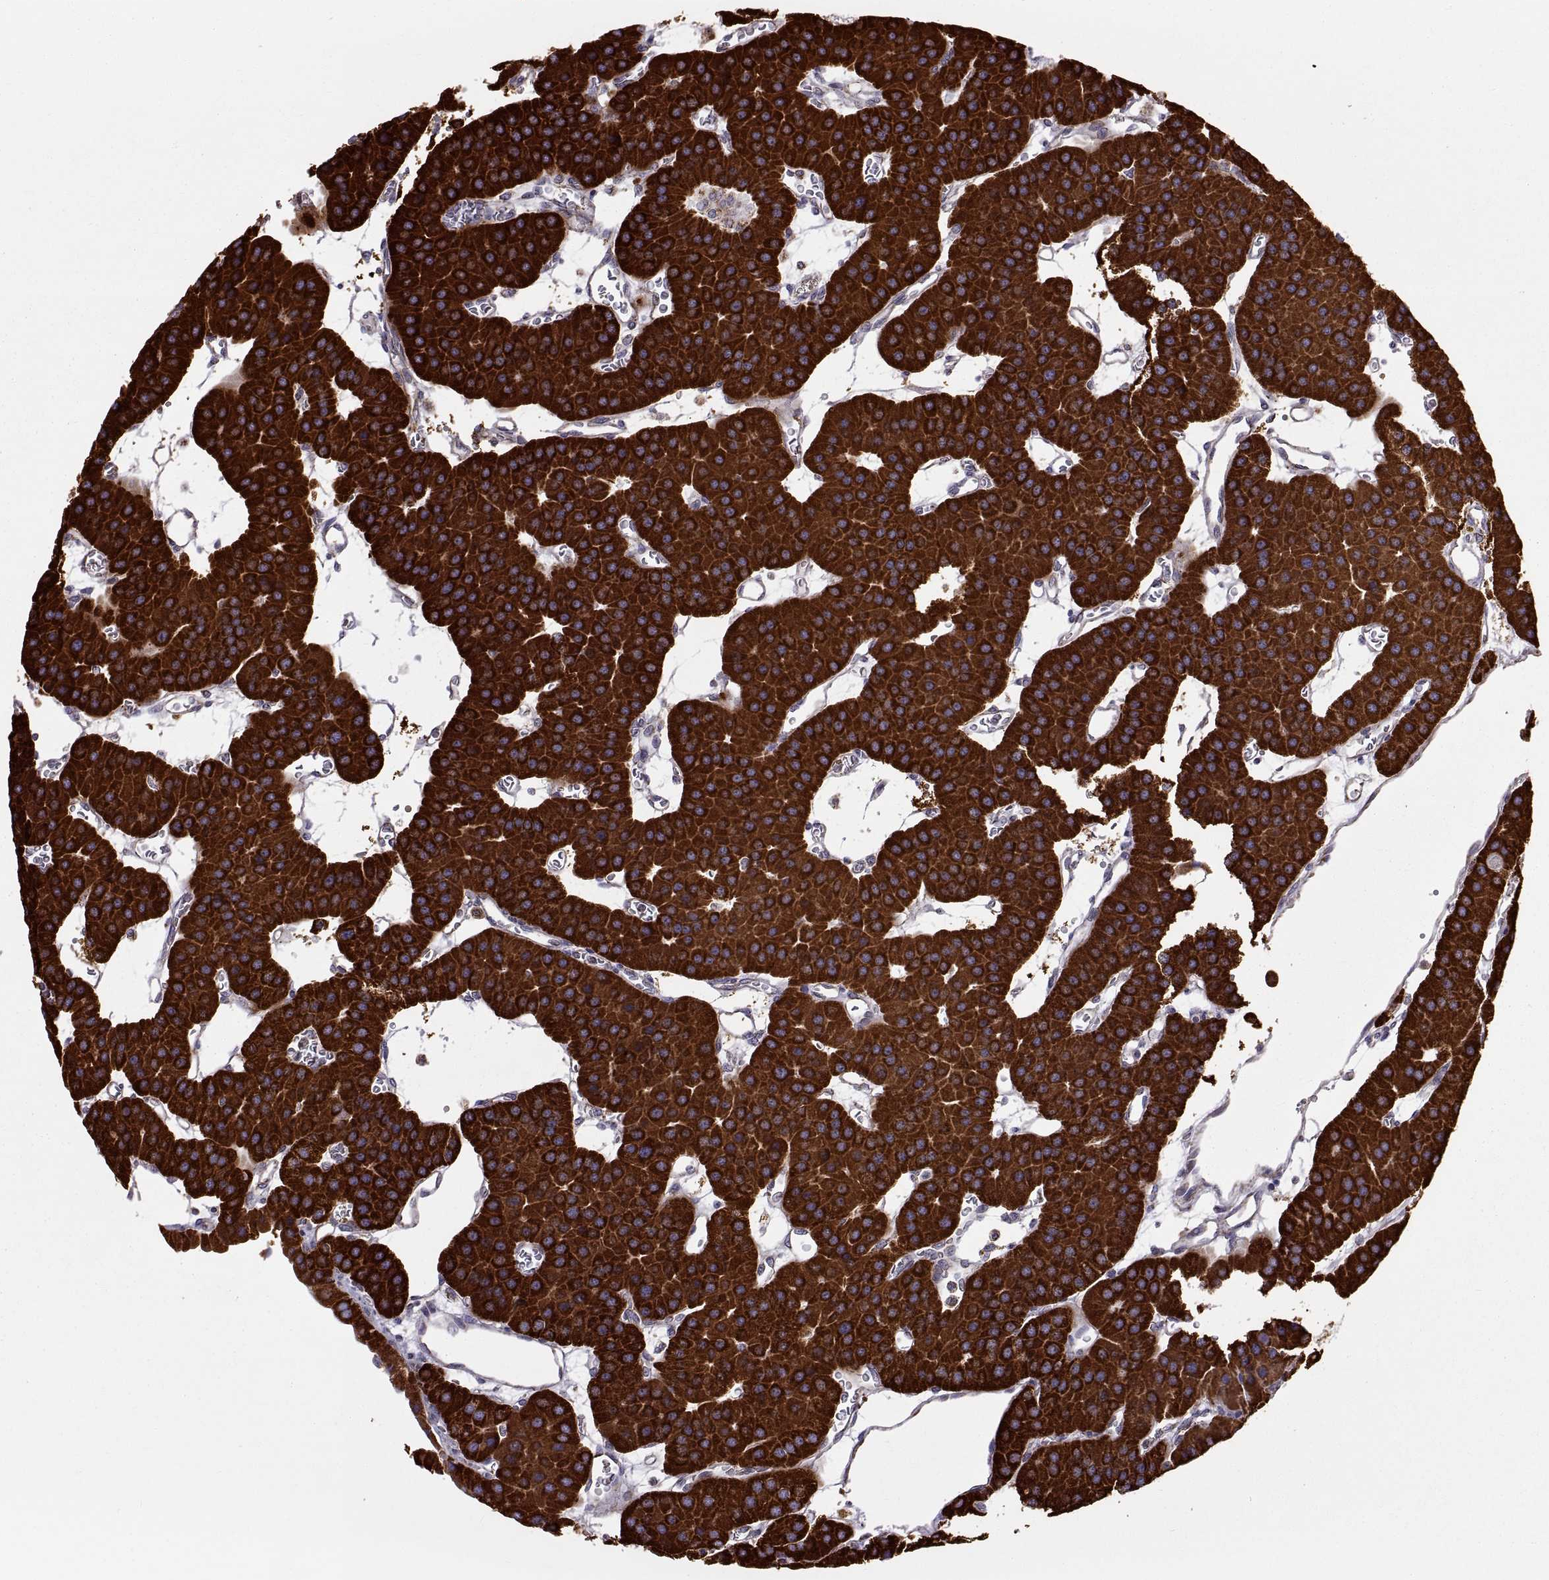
{"staining": {"intensity": "strong", "quantity": ">75%", "location": "cytoplasmic/membranous"}, "tissue": "parathyroid gland", "cell_type": "Glandular cells", "image_type": "normal", "snomed": [{"axis": "morphology", "description": "Normal tissue, NOS"}, {"axis": "morphology", "description": "Adenoma, NOS"}, {"axis": "topography", "description": "Parathyroid gland"}], "caption": "Brown immunohistochemical staining in normal parathyroid gland demonstrates strong cytoplasmic/membranous positivity in approximately >75% of glandular cells.", "gene": "ARSD", "patient": {"sex": "female", "age": 86}}